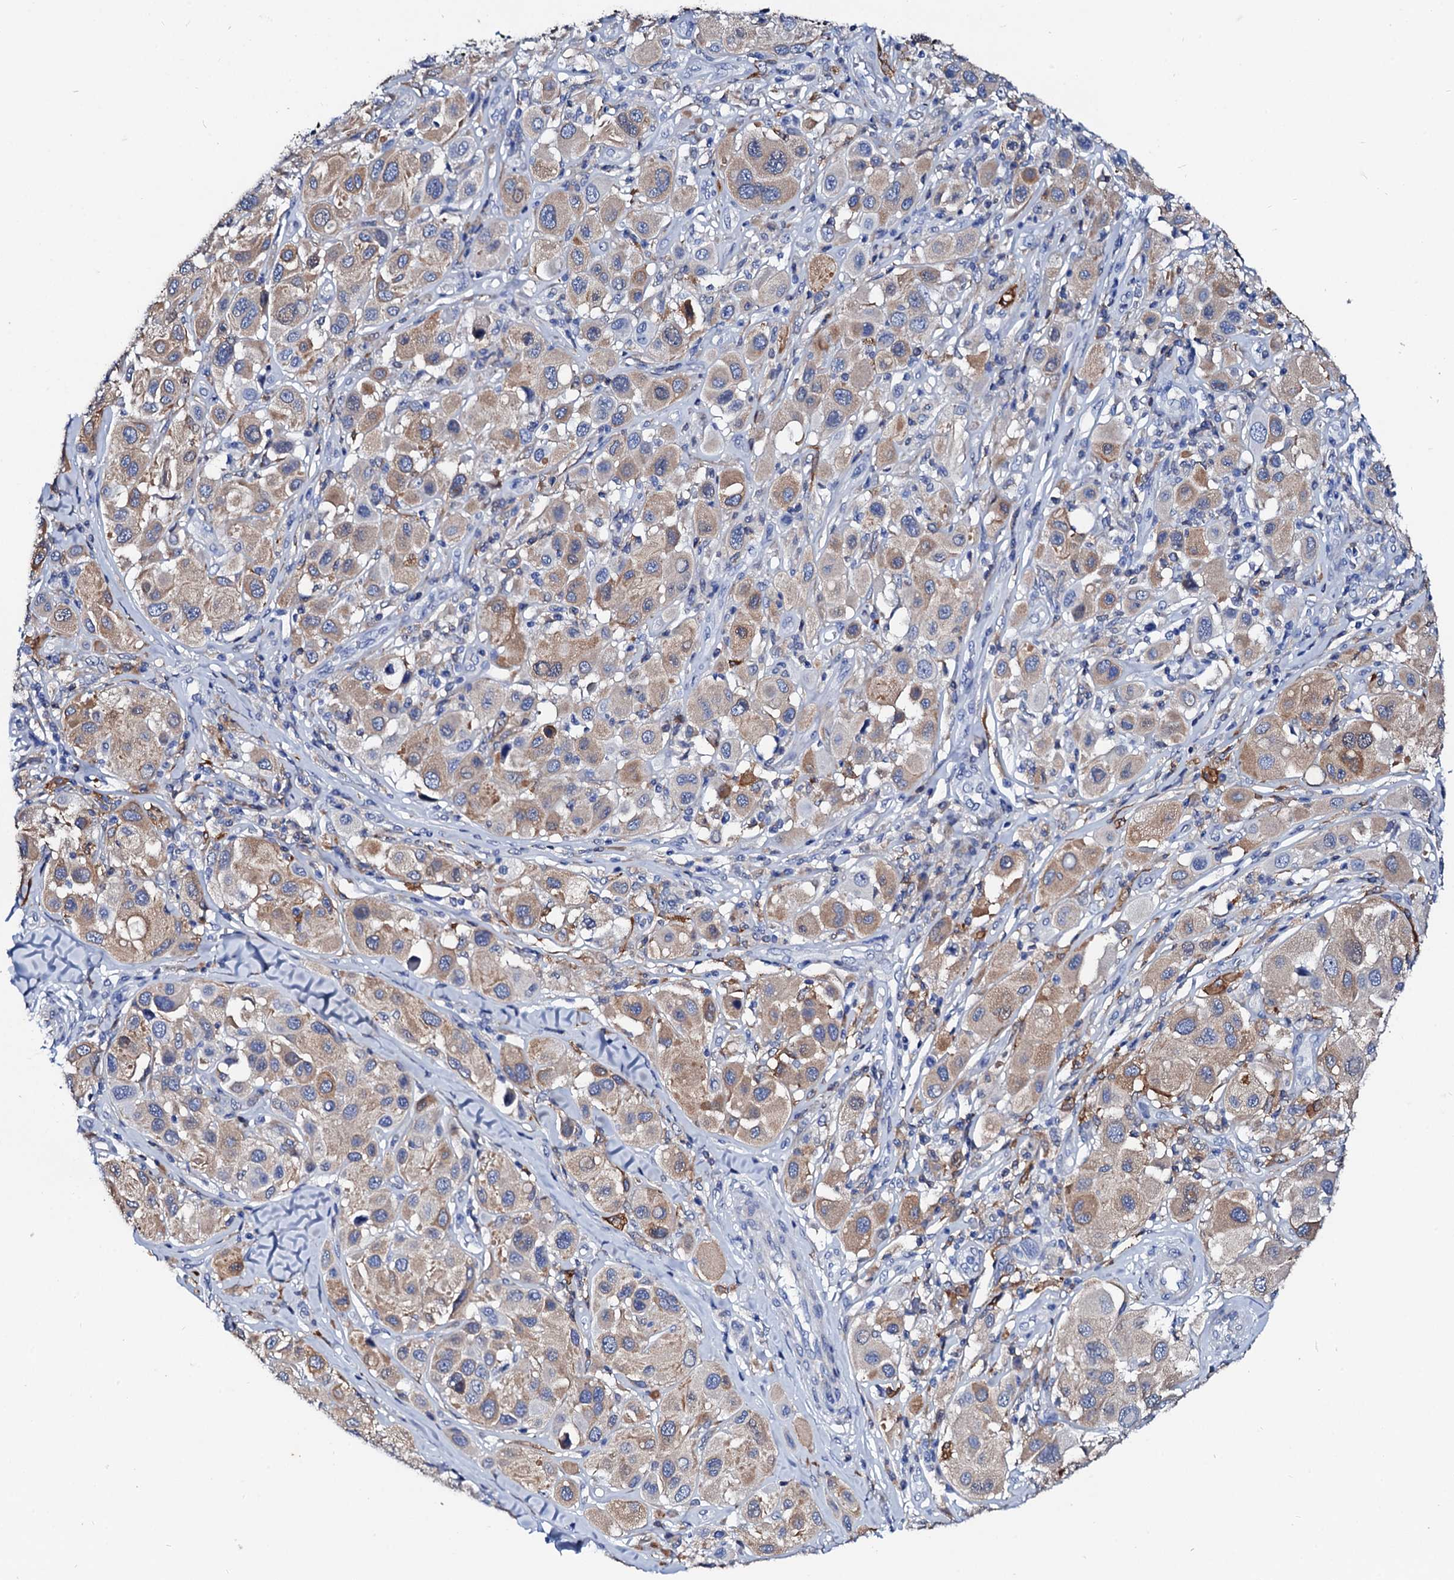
{"staining": {"intensity": "moderate", "quantity": "25%-75%", "location": "cytoplasmic/membranous"}, "tissue": "melanoma", "cell_type": "Tumor cells", "image_type": "cancer", "snomed": [{"axis": "morphology", "description": "Malignant melanoma, Metastatic site"}, {"axis": "topography", "description": "Skin"}], "caption": "Human malignant melanoma (metastatic site) stained with a brown dye reveals moderate cytoplasmic/membranous positive expression in approximately 25%-75% of tumor cells.", "gene": "GLB1L3", "patient": {"sex": "male", "age": 41}}